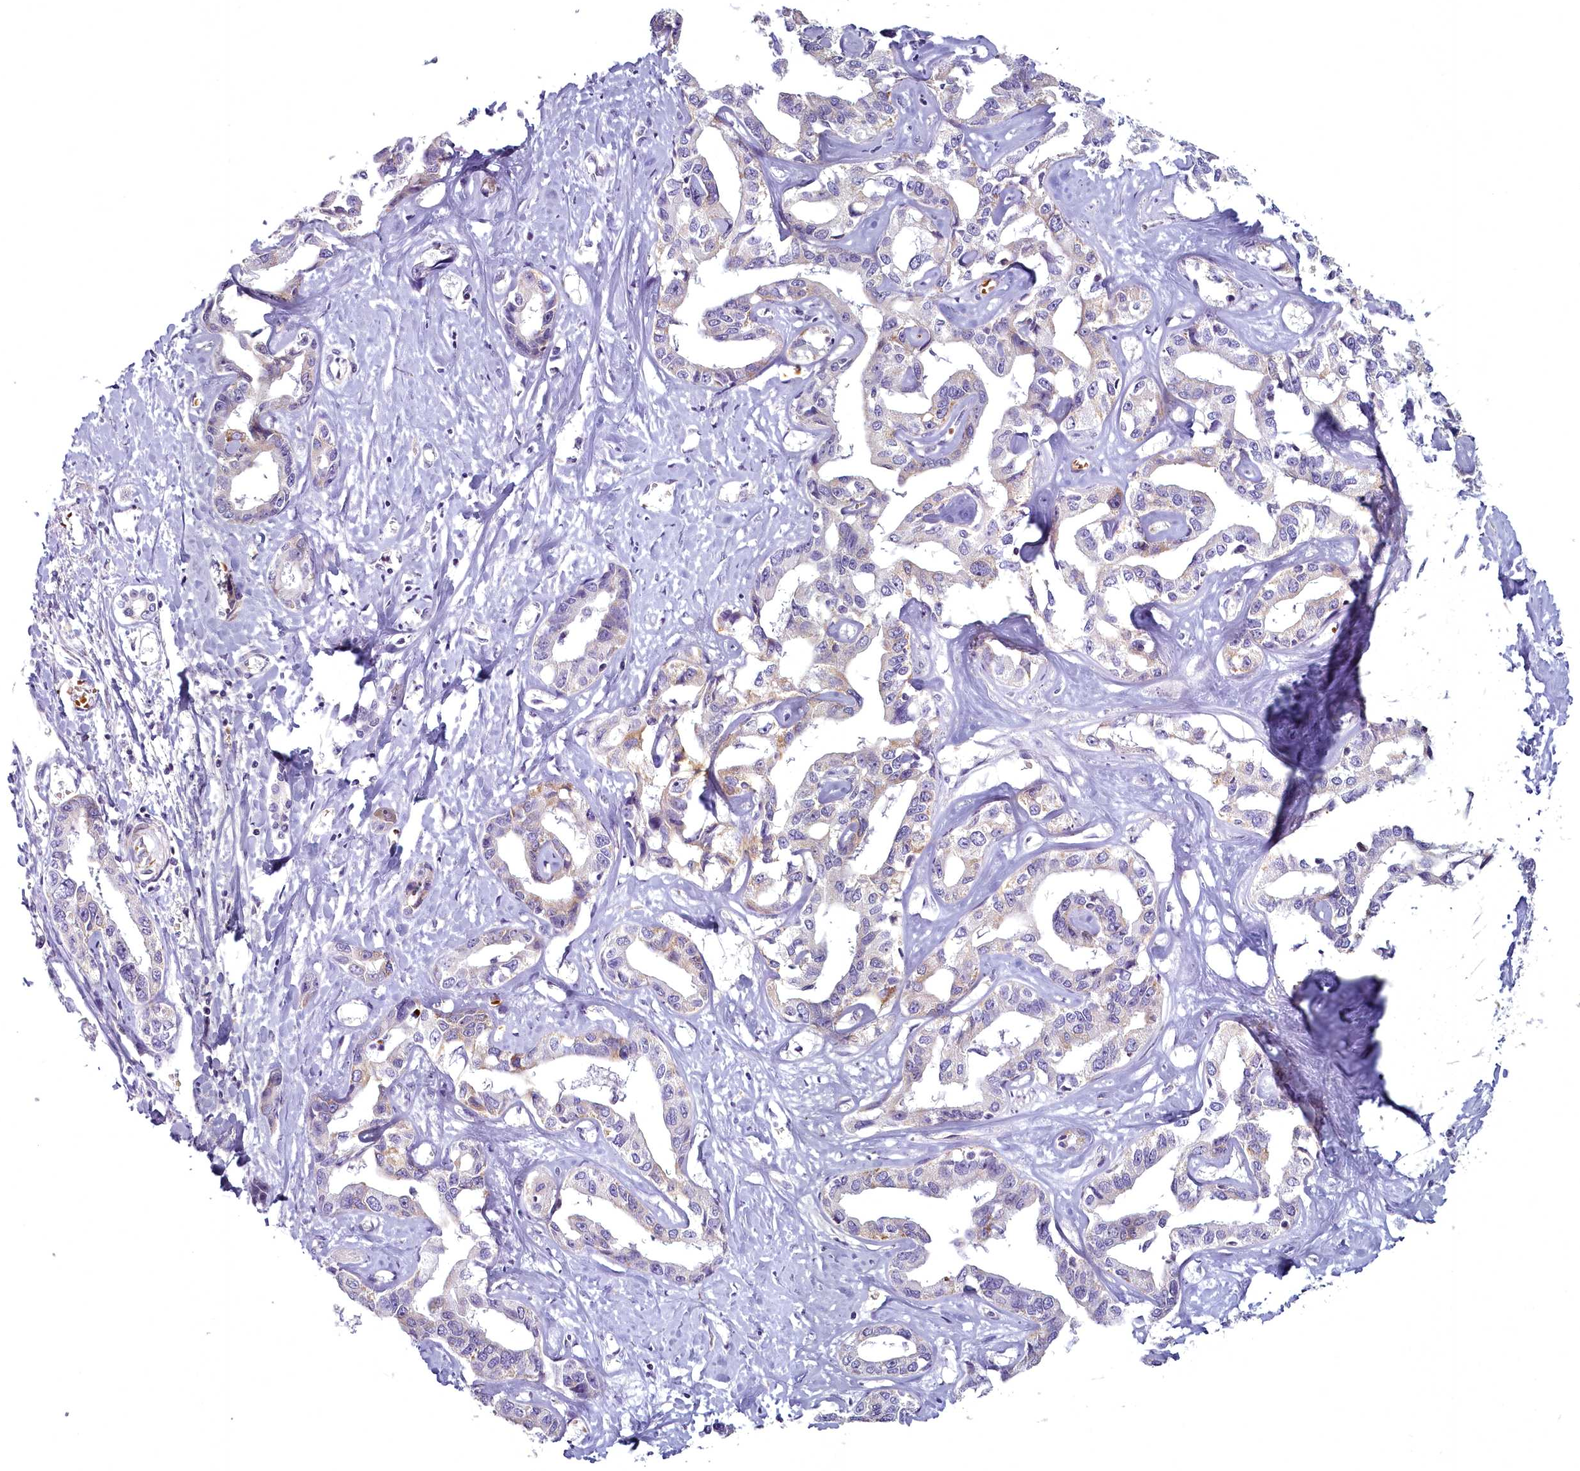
{"staining": {"intensity": "weak", "quantity": "<25%", "location": "cytoplasmic/membranous"}, "tissue": "liver cancer", "cell_type": "Tumor cells", "image_type": "cancer", "snomed": [{"axis": "morphology", "description": "Cholangiocarcinoma"}, {"axis": "topography", "description": "Liver"}], "caption": "Immunohistochemical staining of liver cancer shows no significant expression in tumor cells. The staining is performed using DAB (3,3'-diaminobenzidine) brown chromogen with nuclei counter-stained in using hematoxylin.", "gene": "ARL15", "patient": {"sex": "male", "age": 59}}